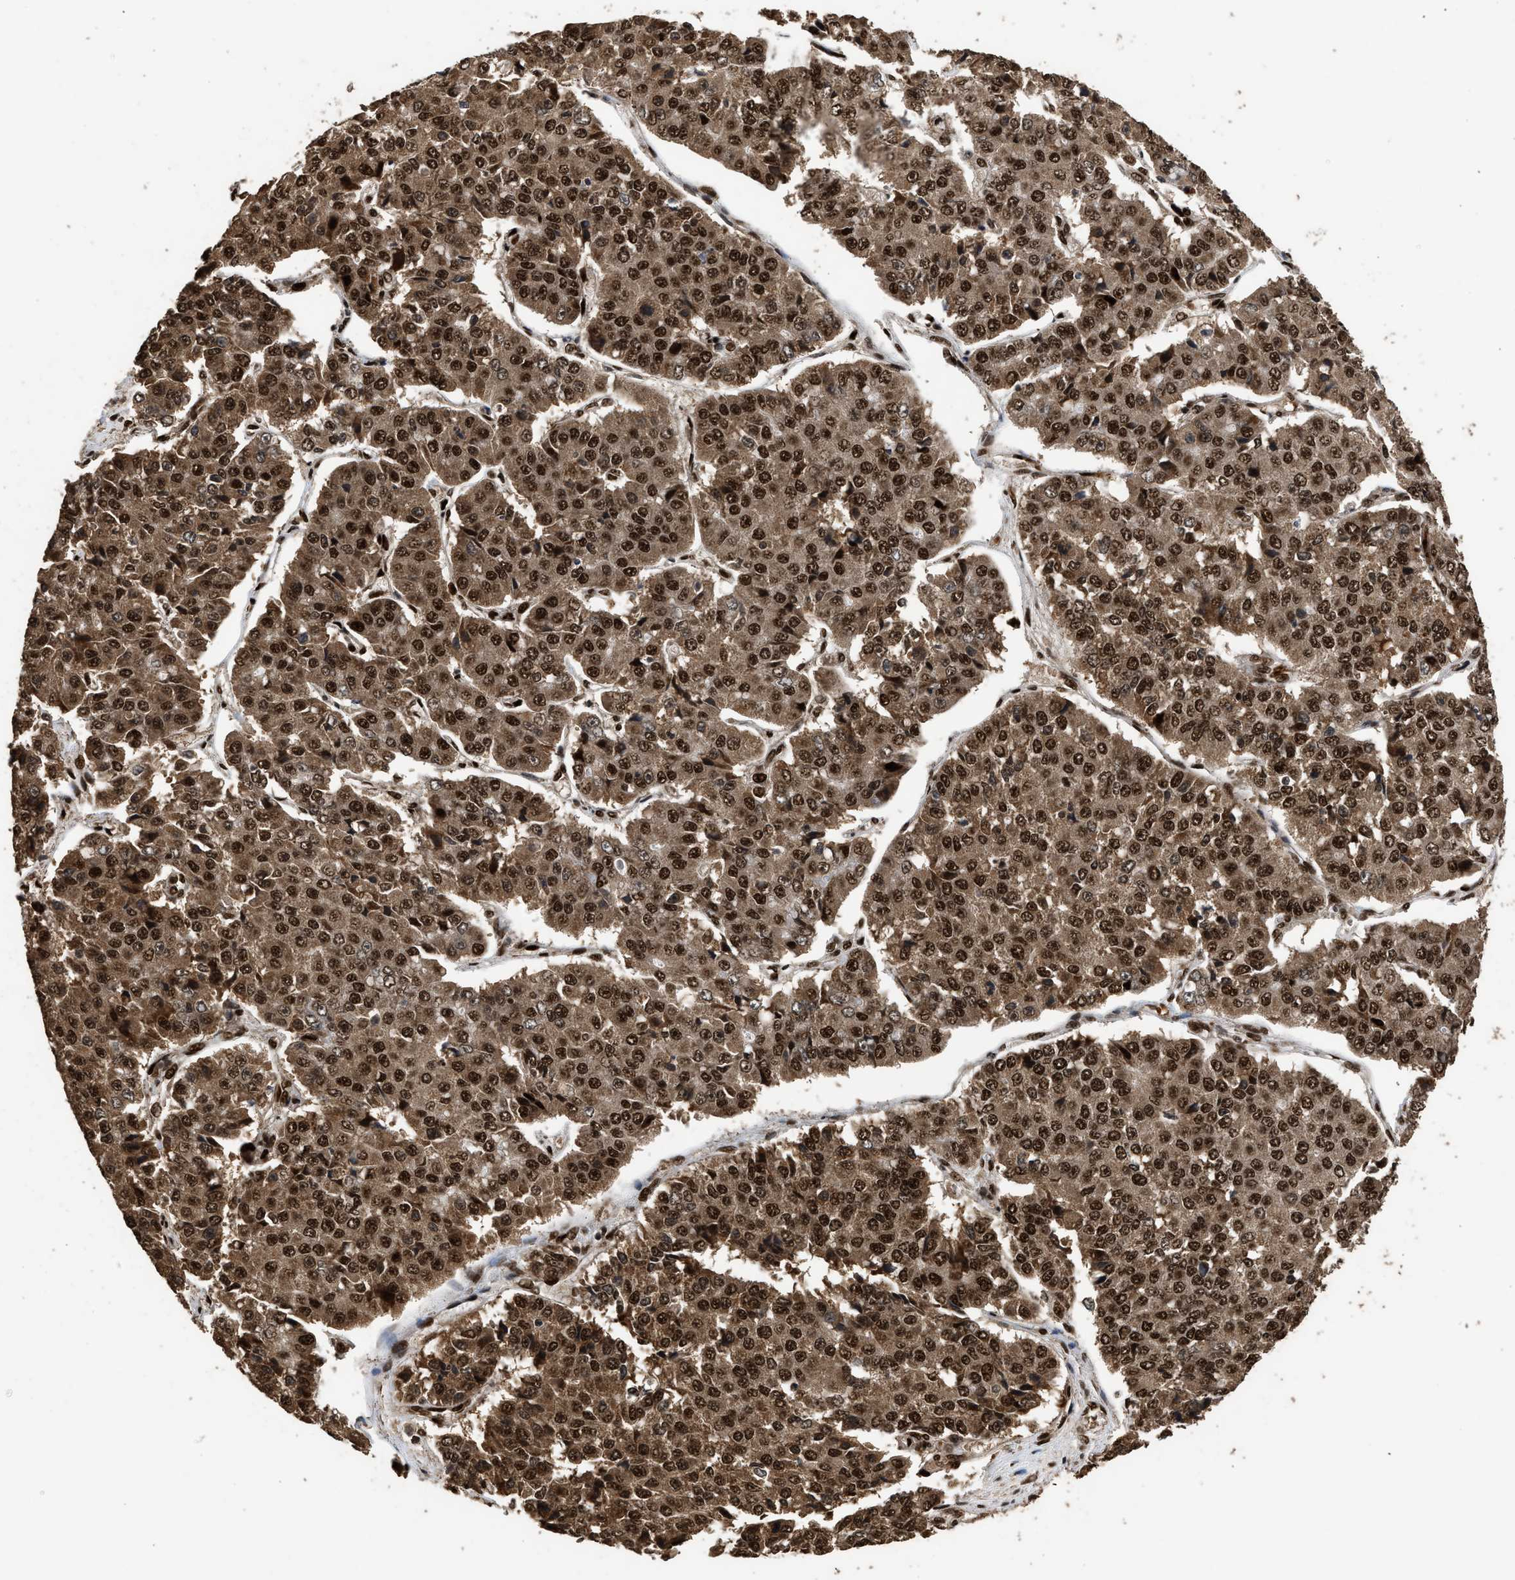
{"staining": {"intensity": "strong", "quantity": ">75%", "location": "cytoplasmic/membranous,nuclear"}, "tissue": "pancreatic cancer", "cell_type": "Tumor cells", "image_type": "cancer", "snomed": [{"axis": "morphology", "description": "Adenocarcinoma, NOS"}, {"axis": "topography", "description": "Pancreas"}], "caption": "Immunohistochemistry (IHC) image of pancreatic cancer stained for a protein (brown), which displays high levels of strong cytoplasmic/membranous and nuclear positivity in about >75% of tumor cells.", "gene": "PPP4R3B", "patient": {"sex": "male", "age": 50}}